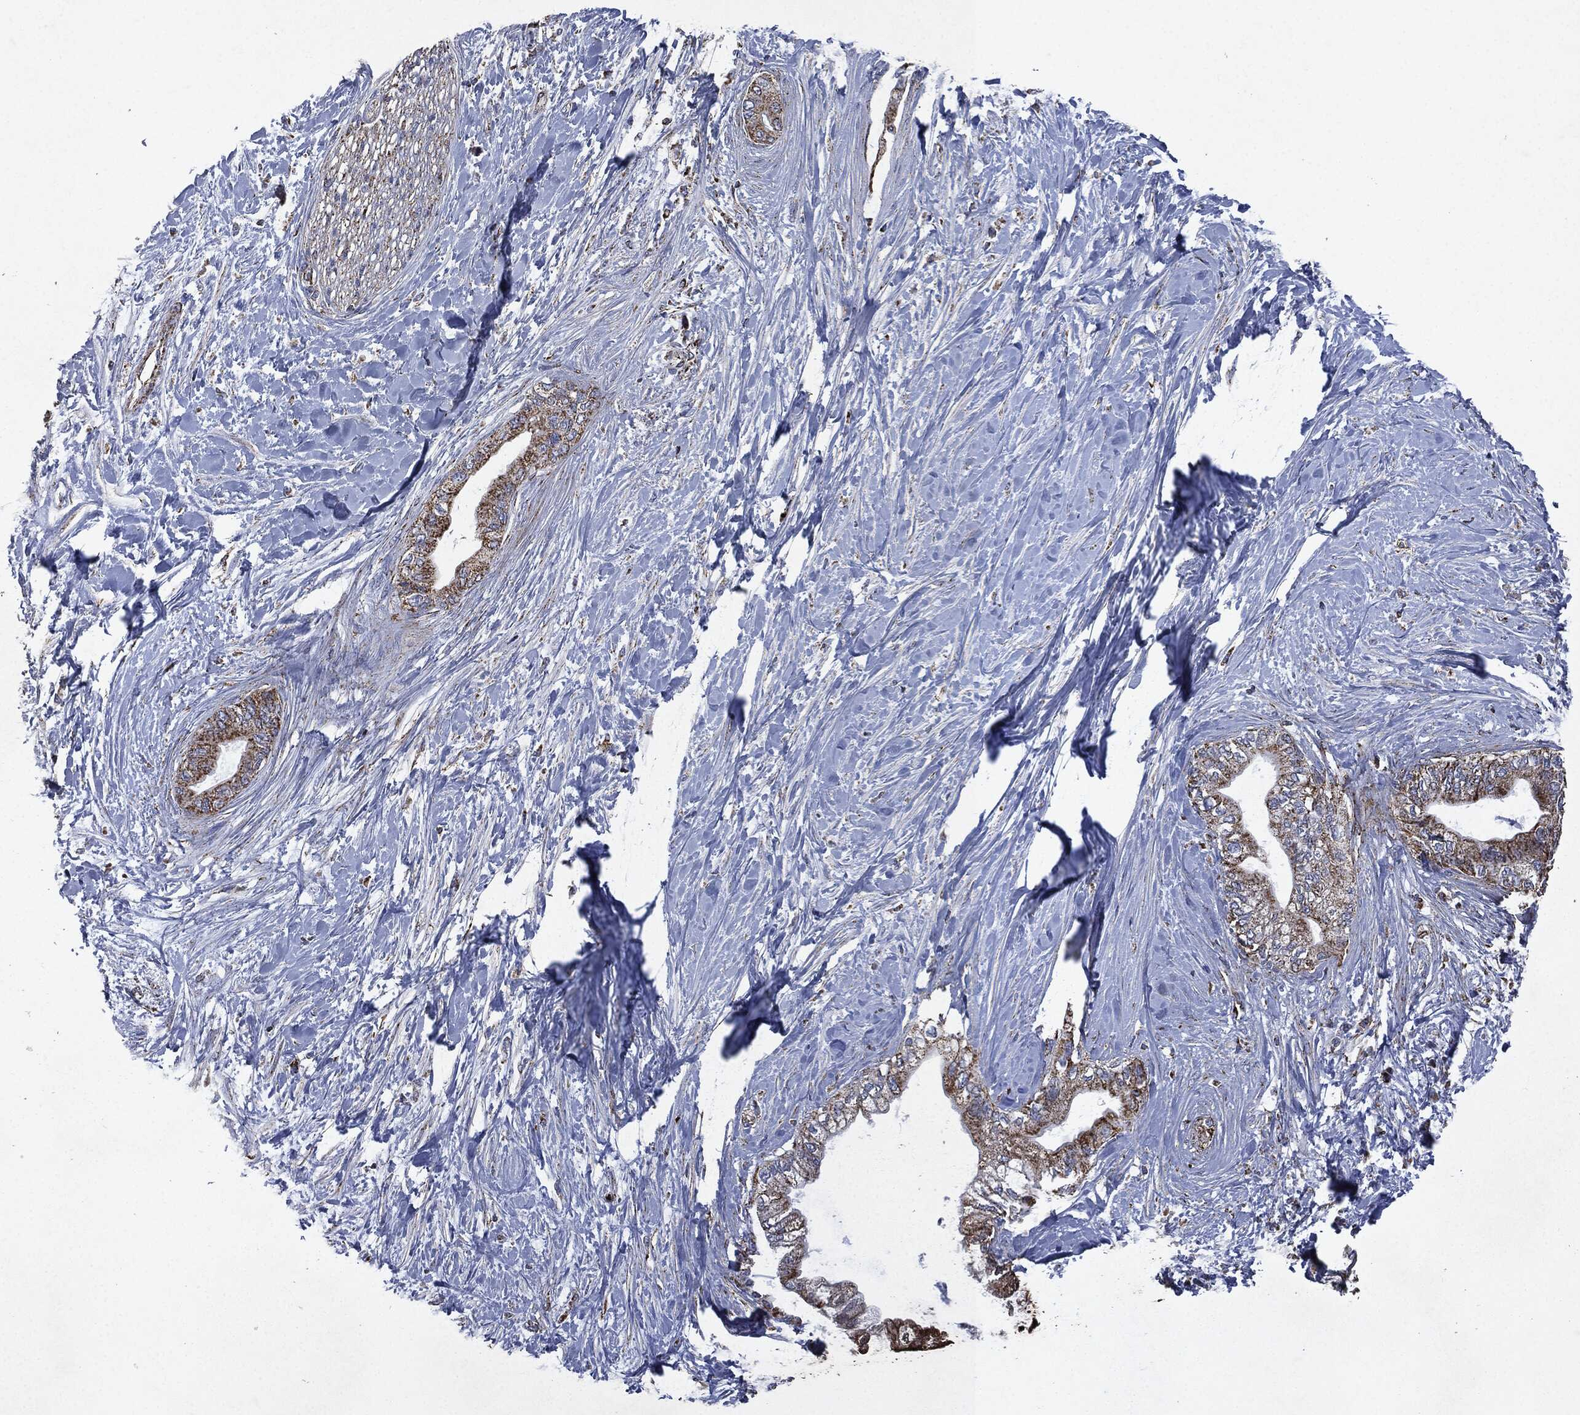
{"staining": {"intensity": "strong", "quantity": ">75%", "location": "cytoplasmic/membranous"}, "tissue": "pancreatic cancer", "cell_type": "Tumor cells", "image_type": "cancer", "snomed": [{"axis": "morphology", "description": "Normal tissue, NOS"}, {"axis": "morphology", "description": "Adenocarcinoma, NOS"}, {"axis": "topography", "description": "Pancreas"}, {"axis": "topography", "description": "Duodenum"}], "caption": "Immunohistochemical staining of pancreatic adenocarcinoma shows high levels of strong cytoplasmic/membranous expression in about >75% of tumor cells.", "gene": "RYK", "patient": {"sex": "female", "age": 60}}